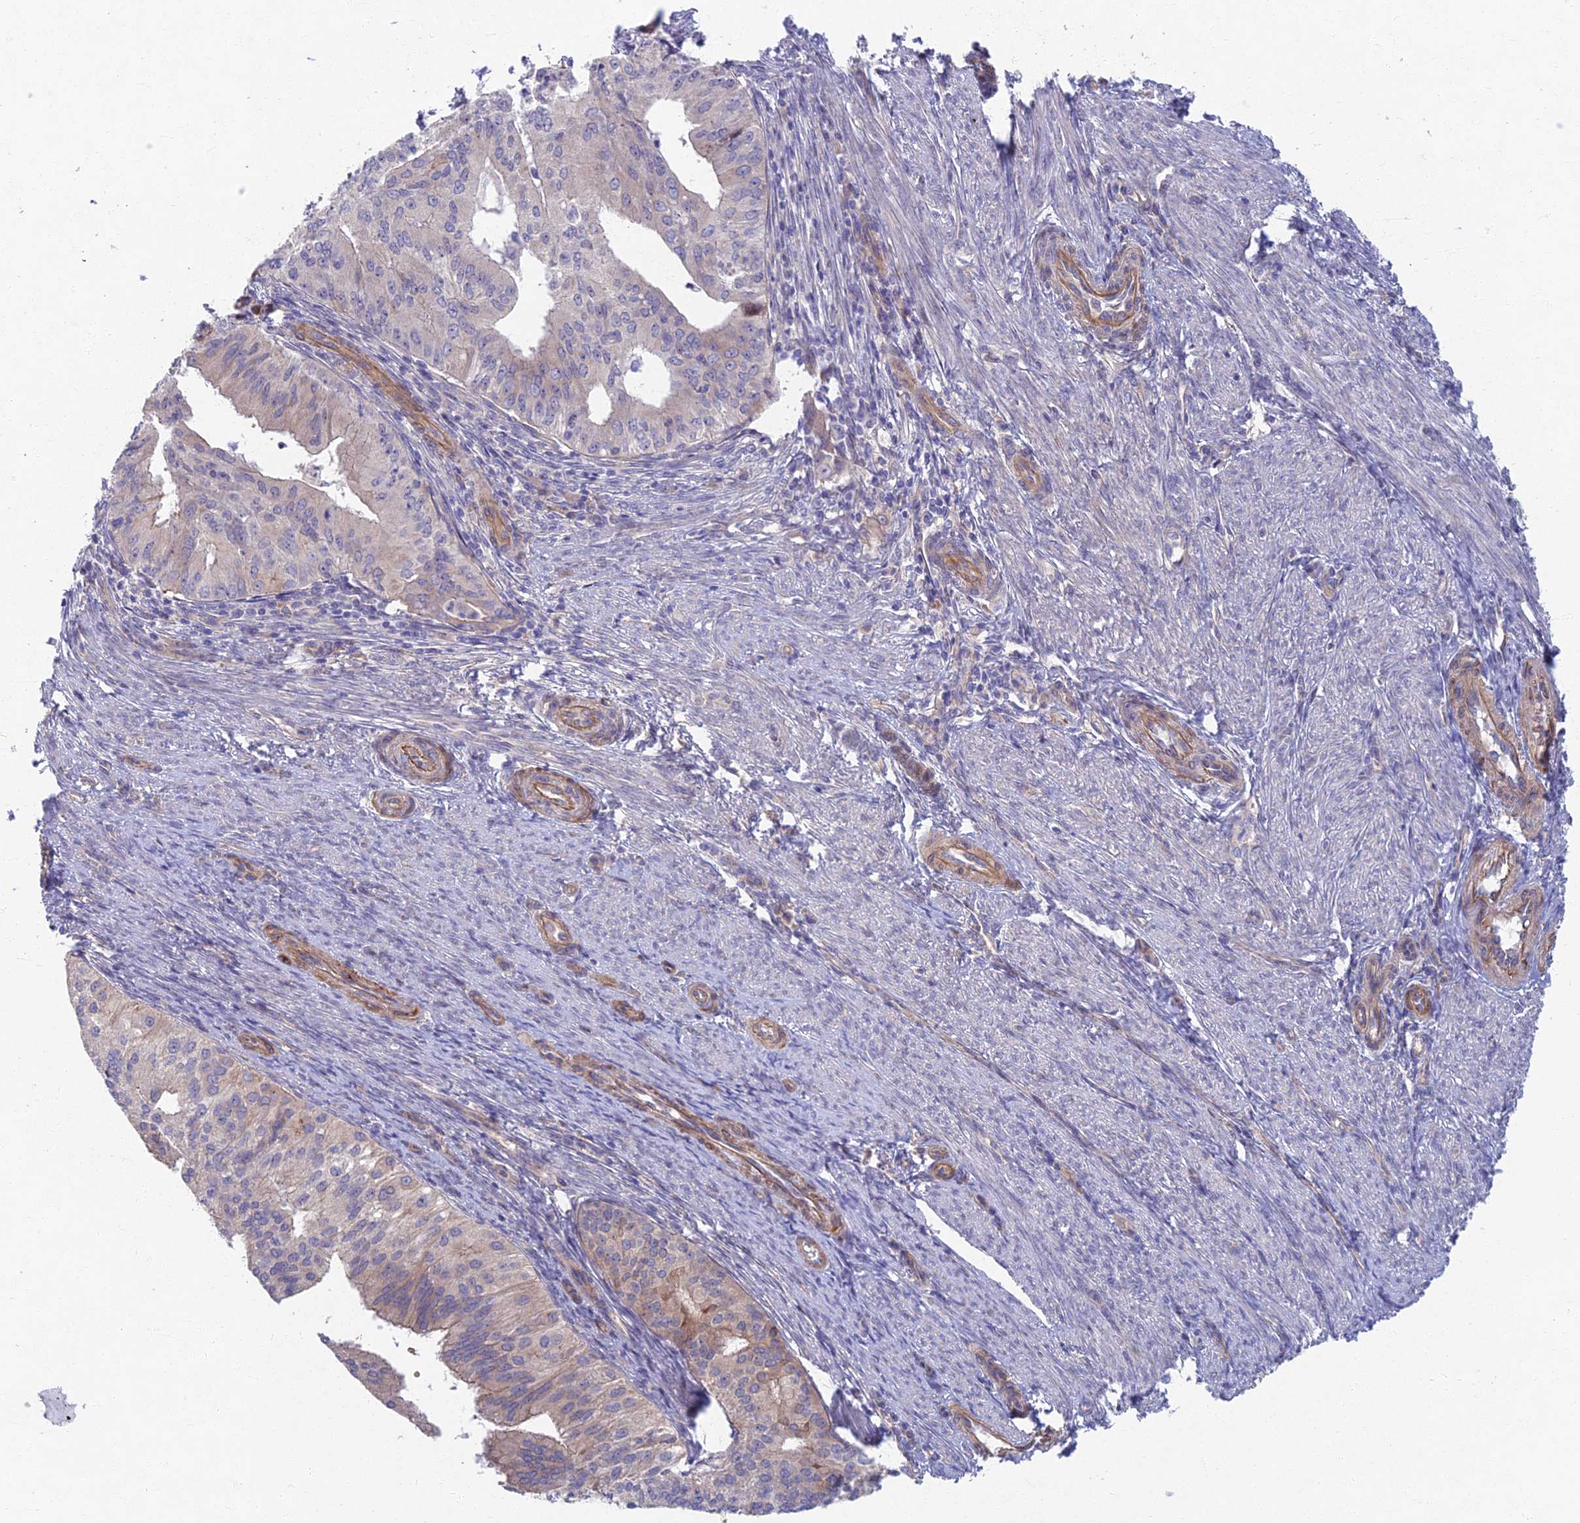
{"staining": {"intensity": "moderate", "quantity": "<25%", "location": "cytoplasmic/membranous"}, "tissue": "endometrial cancer", "cell_type": "Tumor cells", "image_type": "cancer", "snomed": [{"axis": "morphology", "description": "Adenocarcinoma, NOS"}, {"axis": "topography", "description": "Endometrium"}], "caption": "Endometrial cancer stained with IHC displays moderate cytoplasmic/membranous expression in about <25% of tumor cells. Nuclei are stained in blue.", "gene": "RHBDL2", "patient": {"sex": "female", "age": 50}}